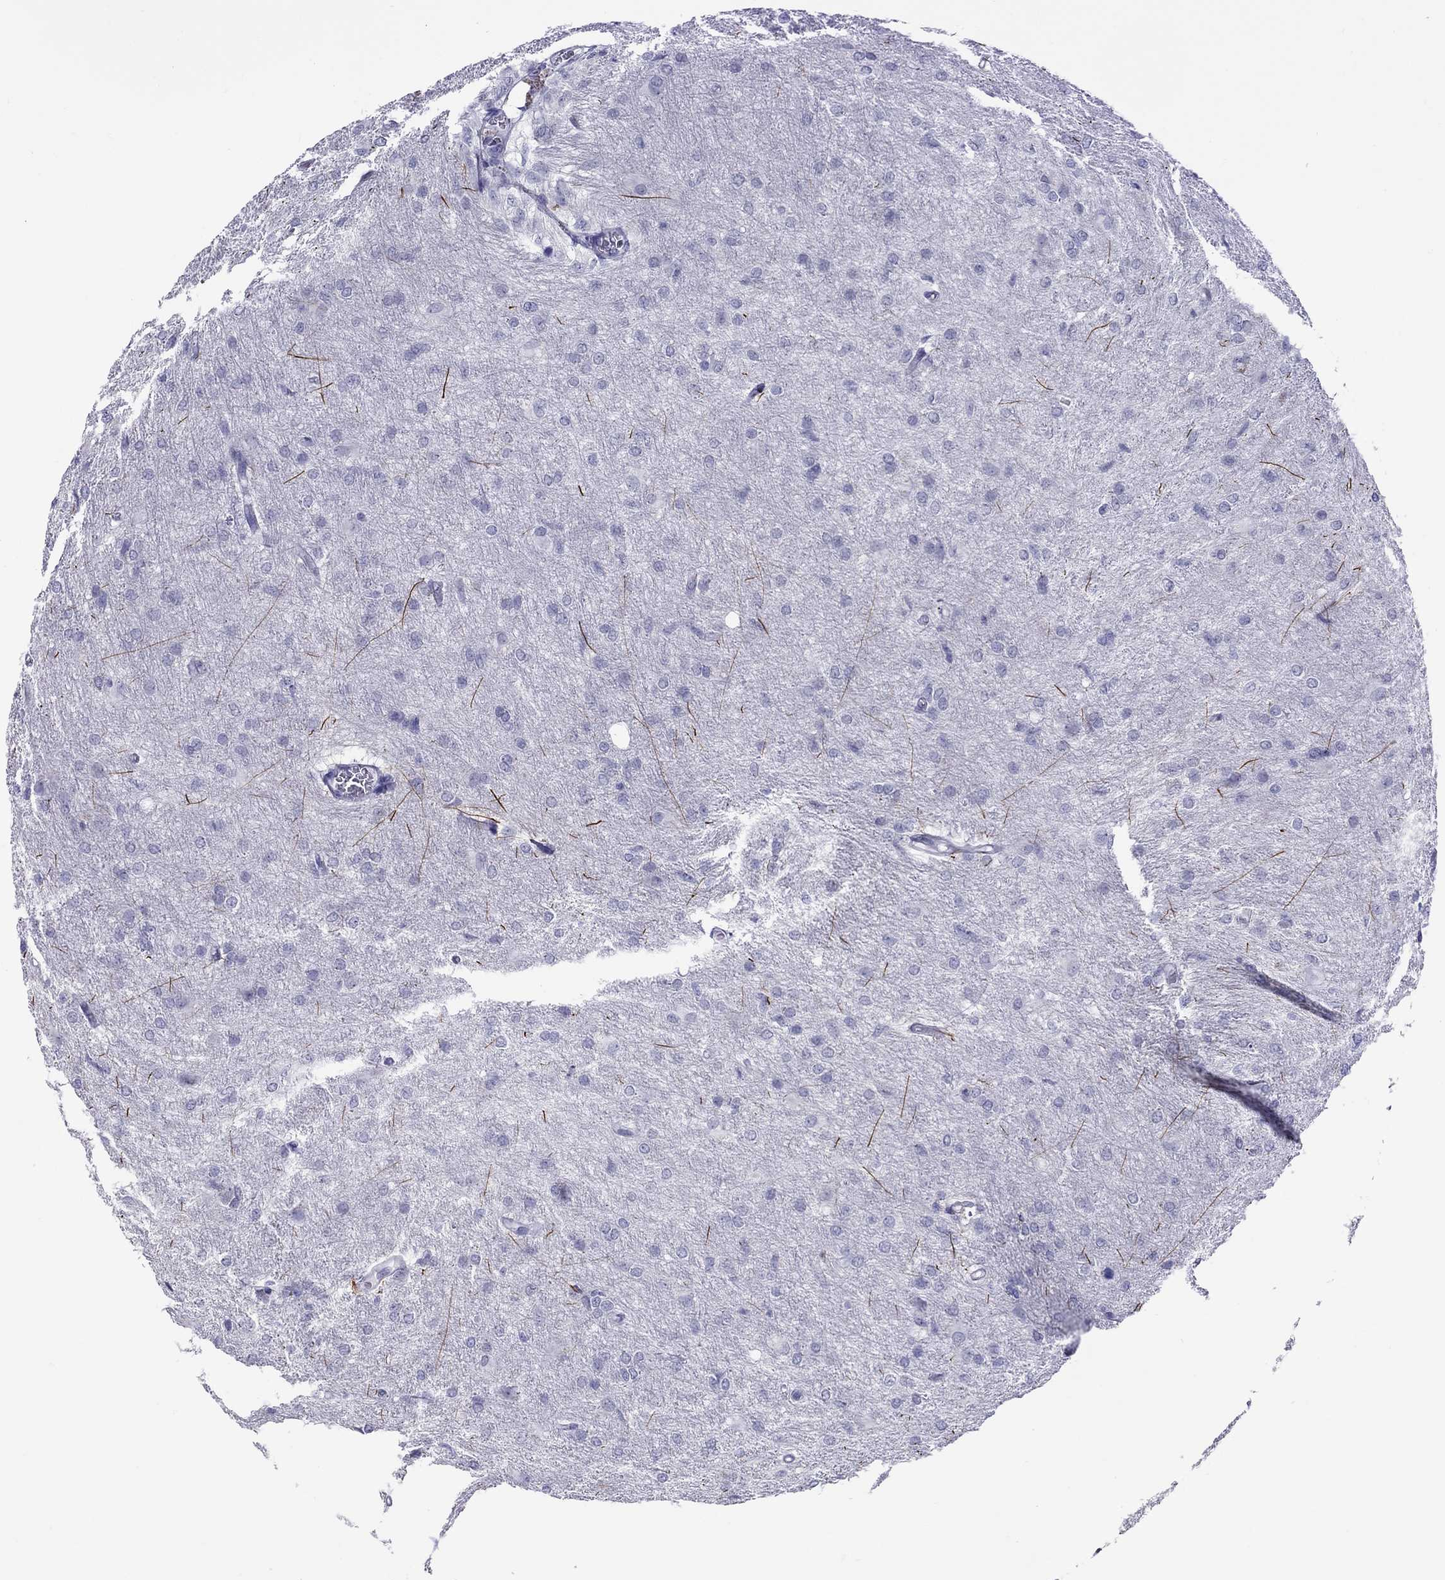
{"staining": {"intensity": "negative", "quantity": "none", "location": "none"}, "tissue": "glioma", "cell_type": "Tumor cells", "image_type": "cancer", "snomed": [{"axis": "morphology", "description": "Glioma, malignant, High grade"}, {"axis": "topography", "description": "Brain"}], "caption": "Image shows no significant protein expression in tumor cells of glioma.", "gene": "CHRNB3", "patient": {"sex": "male", "age": 68}}